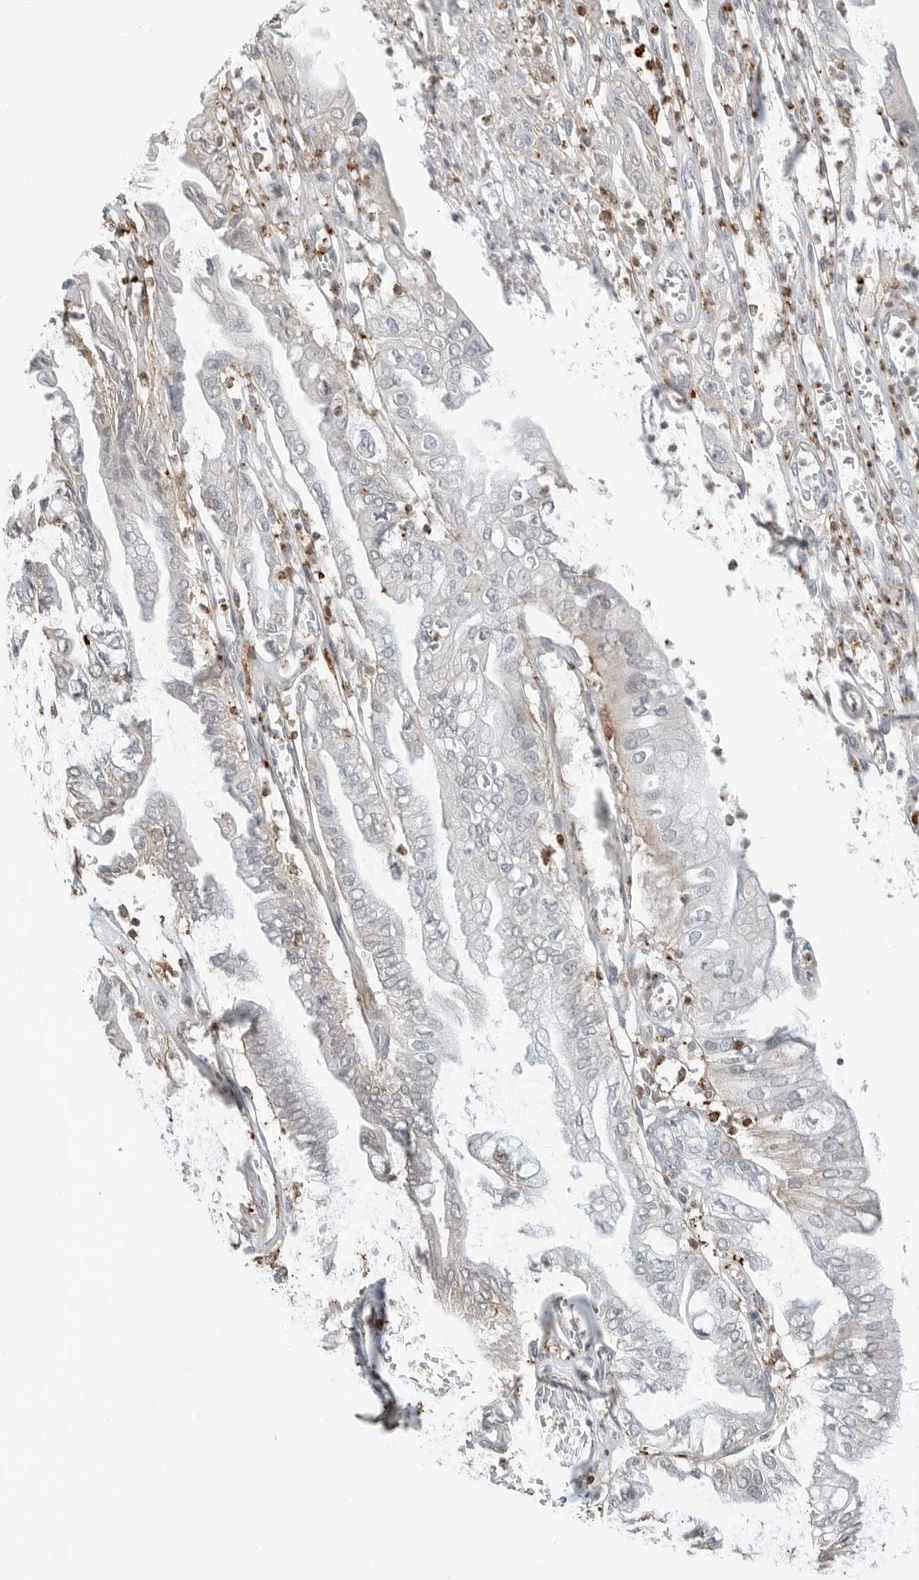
{"staining": {"intensity": "negative", "quantity": "none", "location": "none"}, "tissue": "pancreatic cancer", "cell_type": "Tumor cells", "image_type": "cancer", "snomed": [{"axis": "morphology", "description": "Adenocarcinoma, NOS"}, {"axis": "topography", "description": "Pancreas"}], "caption": "Immunohistochemistry micrograph of human pancreatic adenocarcinoma stained for a protein (brown), which exhibits no positivity in tumor cells. The staining was performed using DAB (3,3'-diaminobenzidine) to visualize the protein expression in brown, while the nuclei were stained in blue with hematoxylin (Magnification: 20x).", "gene": "LEFTY2", "patient": {"sex": "female", "age": 73}}